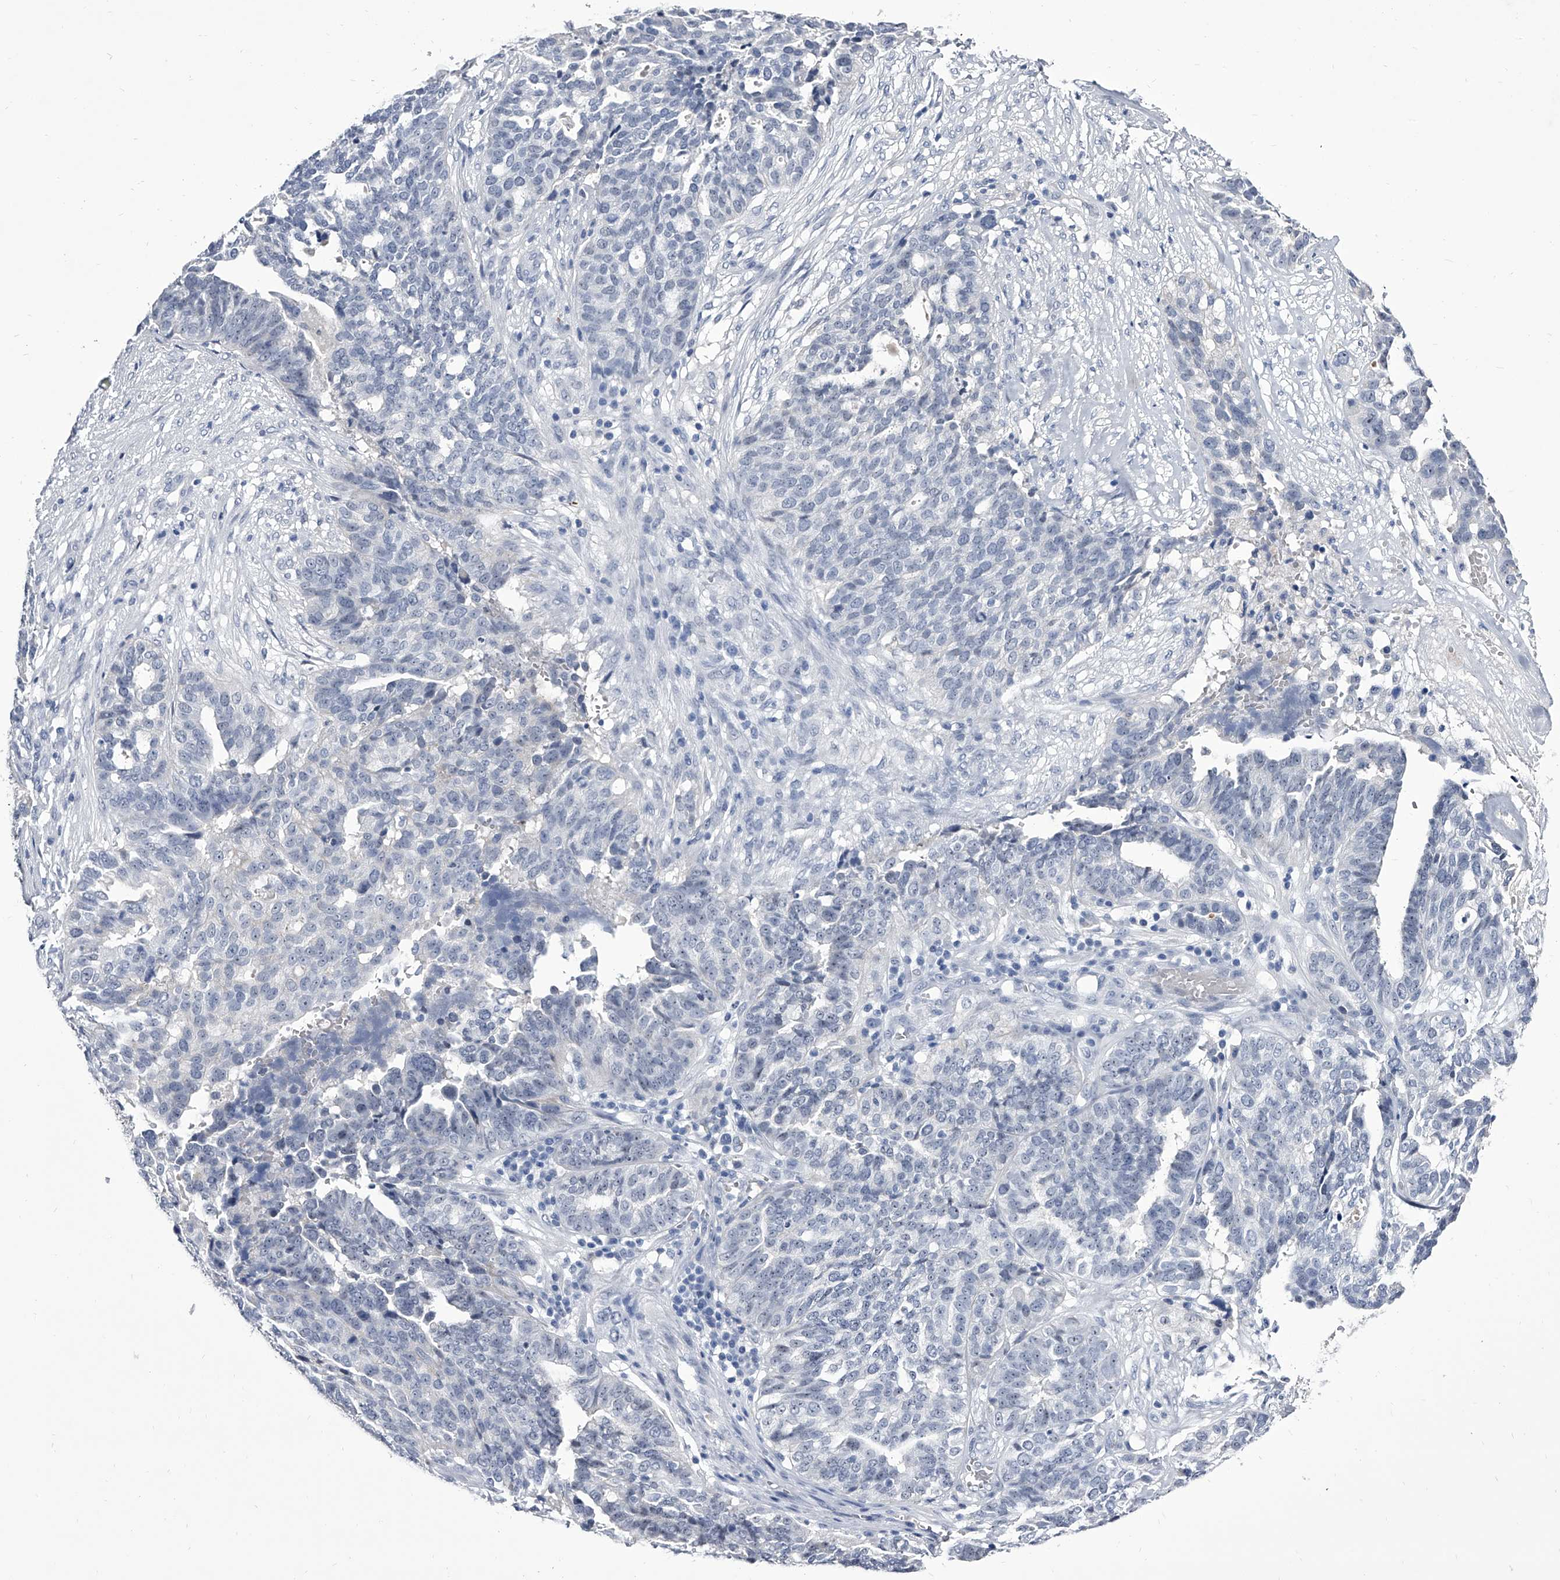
{"staining": {"intensity": "negative", "quantity": "none", "location": "none"}, "tissue": "ovarian cancer", "cell_type": "Tumor cells", "image_type": "cancer", "snomed": [{"axis": "morphology", "description": "Cystadenocarcinoma, serous, NOS"}, {"axis": "topography", "description": "Ovary"}], "caption": "Ovarian serous cystadenocarcinoma was stained to show a protein in brown. There is no significant expression in tumor cells. (Immunohistochemistry (ihc), brightfield microscopy, high magnification).", "gene": "CRISP2", "patient": {"sex": "female", "age": 59}}